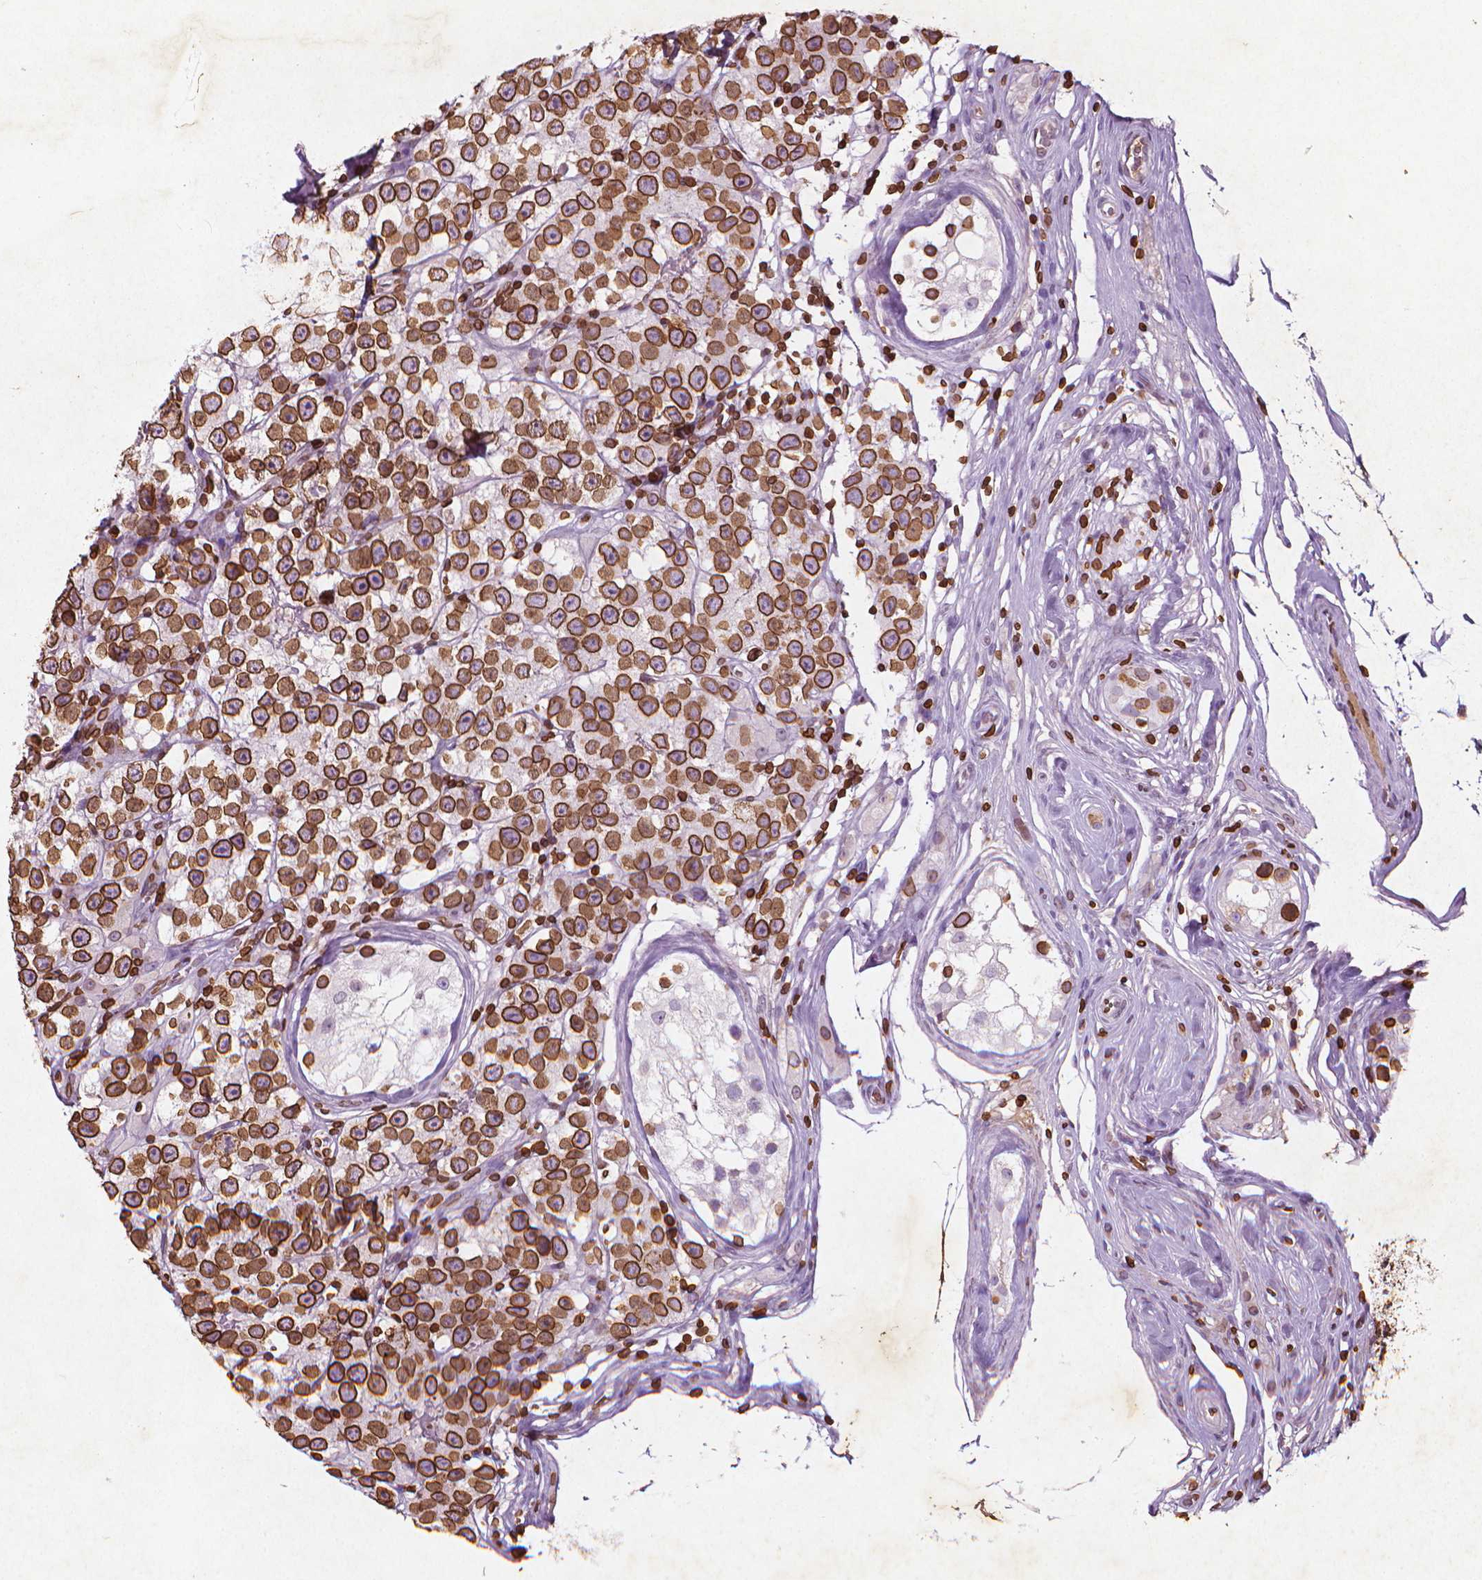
{"staining": {"intensity": "strong", "quantity": ">75%", "location": "cytoplasmic/membranous,nuclear"}, "tissue": "testis cancer", "cell_type": "Tumor cells", "image_type": "cancer", "snomed": [{"axis": "morphology", "description": "Seminoma, NOS"}, {"axis": "topography", "description": "Testis"}], "caption": "Immunohistochemistry image of neoplastic tissue: human testis cancer stained using IHC shows high levels of strong protein expression localized specifically in the cytoplasmic/membranous and nuclear of tumor cells, appearing as a cytoplasmic/membranous and nuclear brown color.", "gene": "LMNB1", "patient": {"sex": "male", "age": 34}}